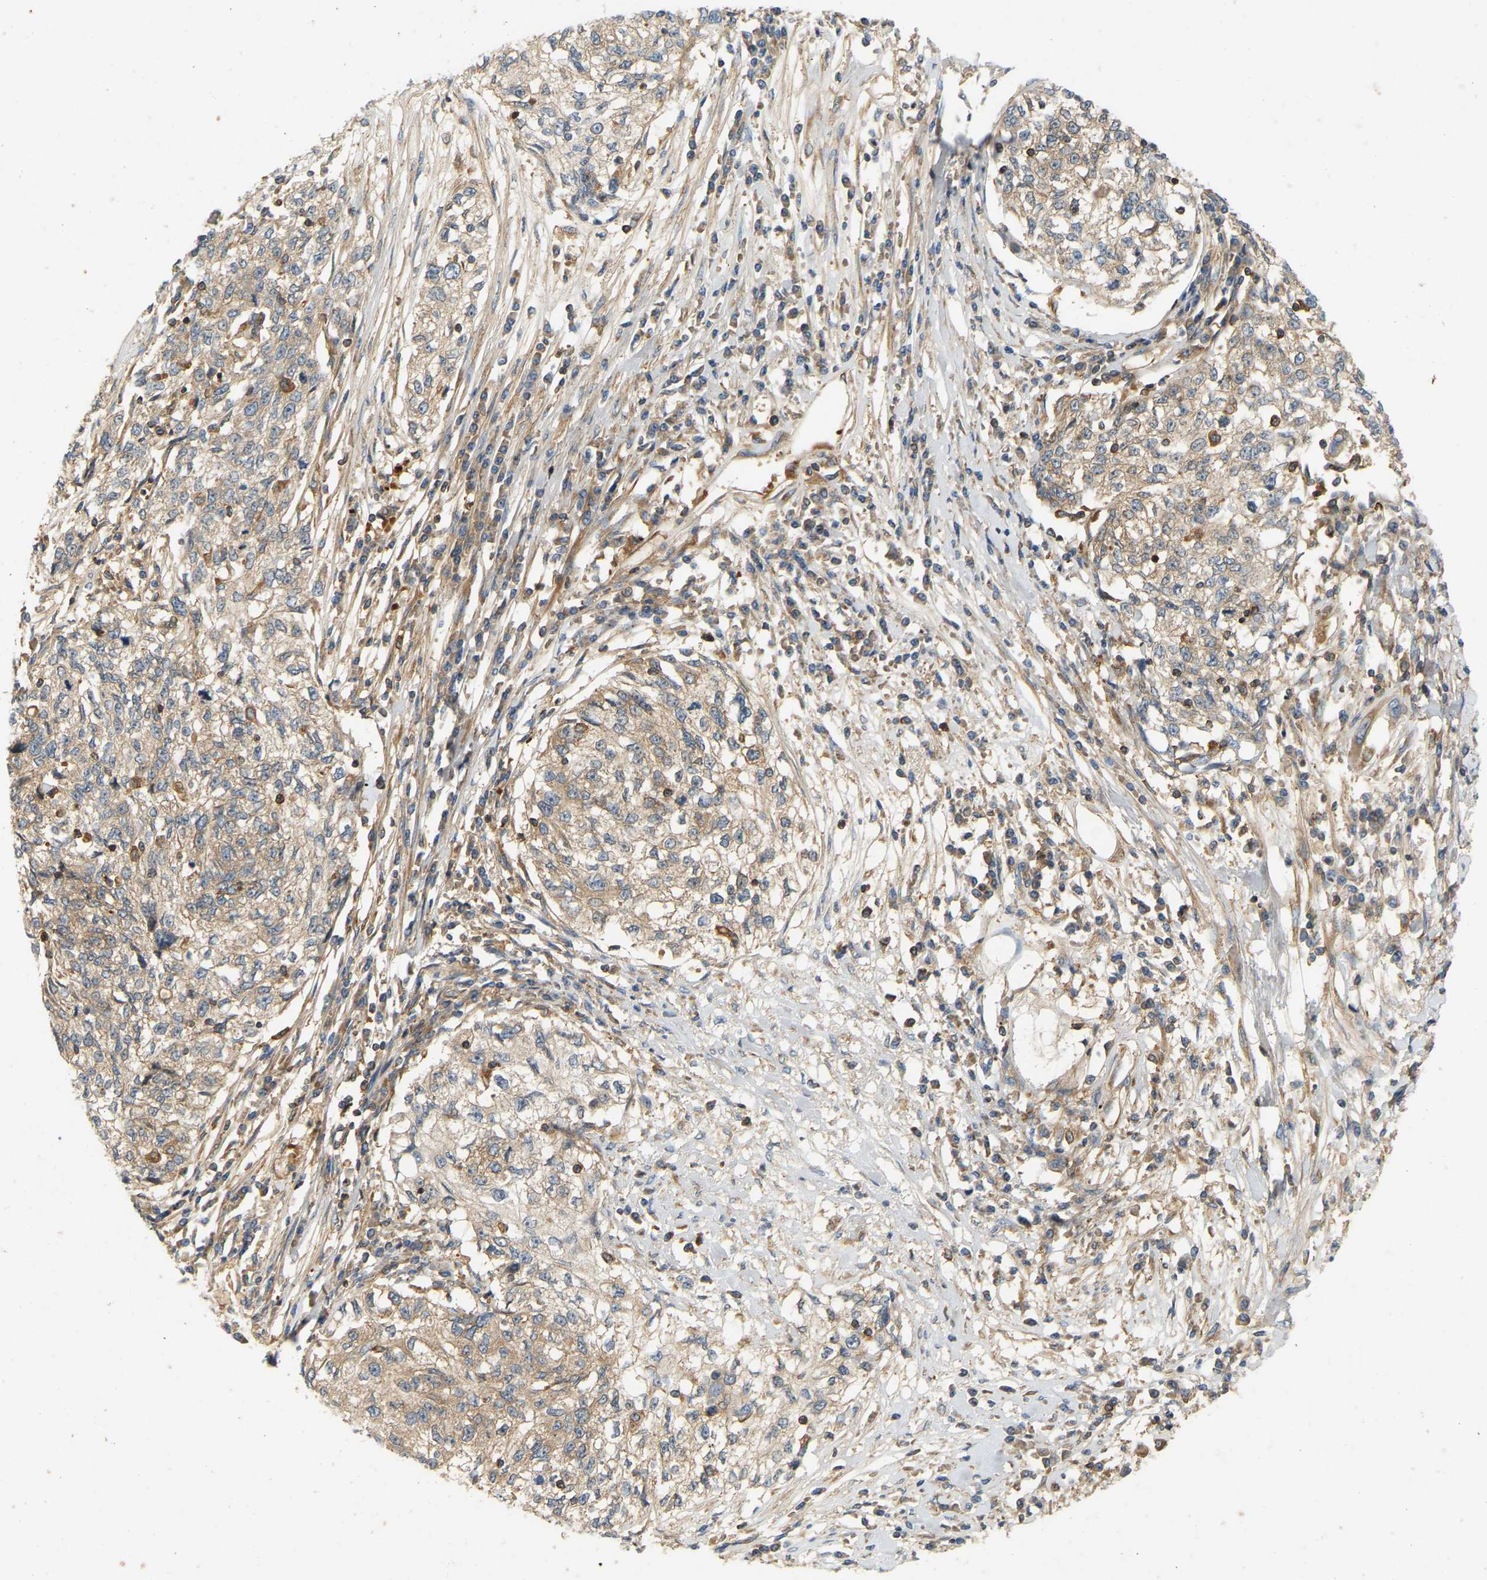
{"staining": {"intensity": "weak", "quantity": ">75%", "location": "cytoplasmic/membranous"}, "tissue": "cervical cancer", "cell_type": "Tumor cells", "image_type": "cancer", "snomed": [{"axis": "morphology", "description": "Squamous cell carcinoma, NOS"}, {"axis": "topography", "description": "Cervix"}], "caption": "Immunohistochemical staining of human cervical cancer (squamous cell carcinoma) reveals low levels of weak cytoplasmic/membranous positivity in approximately >75% of tumor cells.", "gene": "AKAP13", "patient": {"sex": "female", "age": 57}}